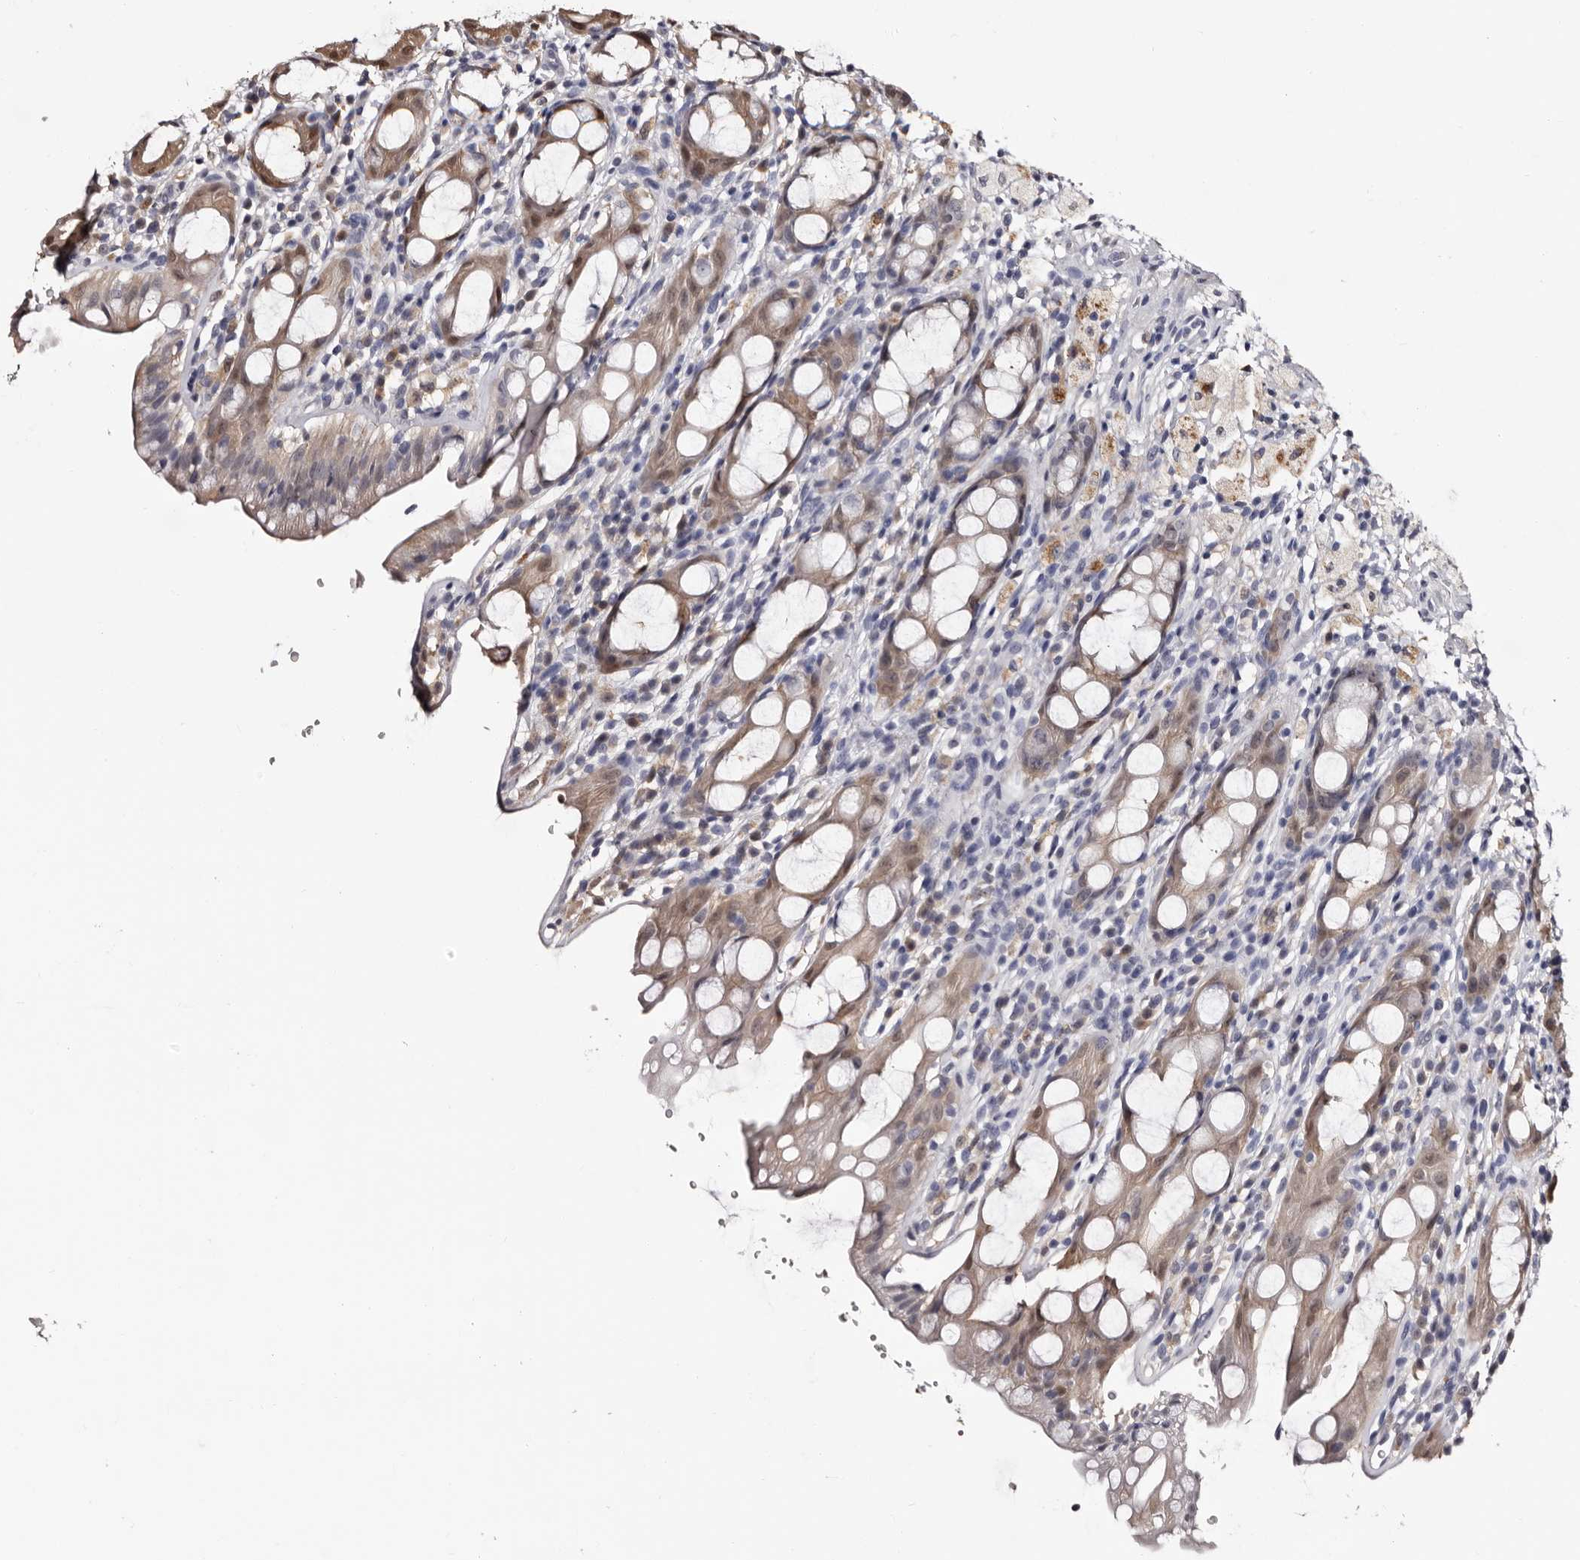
{"staining": {"intensity": "weak", "quantity": "25%-75%", "location": "cytoplasmic/membranous,nuclear"}, "tissue": "rectum", "cell_type": "Glandular cells", "image_type": "normal", "snomed": [{"axis": "morphology", "description": "Normal tissue, NOS"}, {"axis": "topography", "description": "Rectum"}], "caption": "DAB (3,3'-diaminobenzidine) immunohistochemical staining of unremarkable rectum displays weak cytoplasmic/membranous,nuclear protein staining in about 25%-75% of glandular cells. (brown staining indicates protein expression, while blue staining denotes nuclei).", "gene": "DNPH1", "patient": {"sex": "male", "age": 44}}